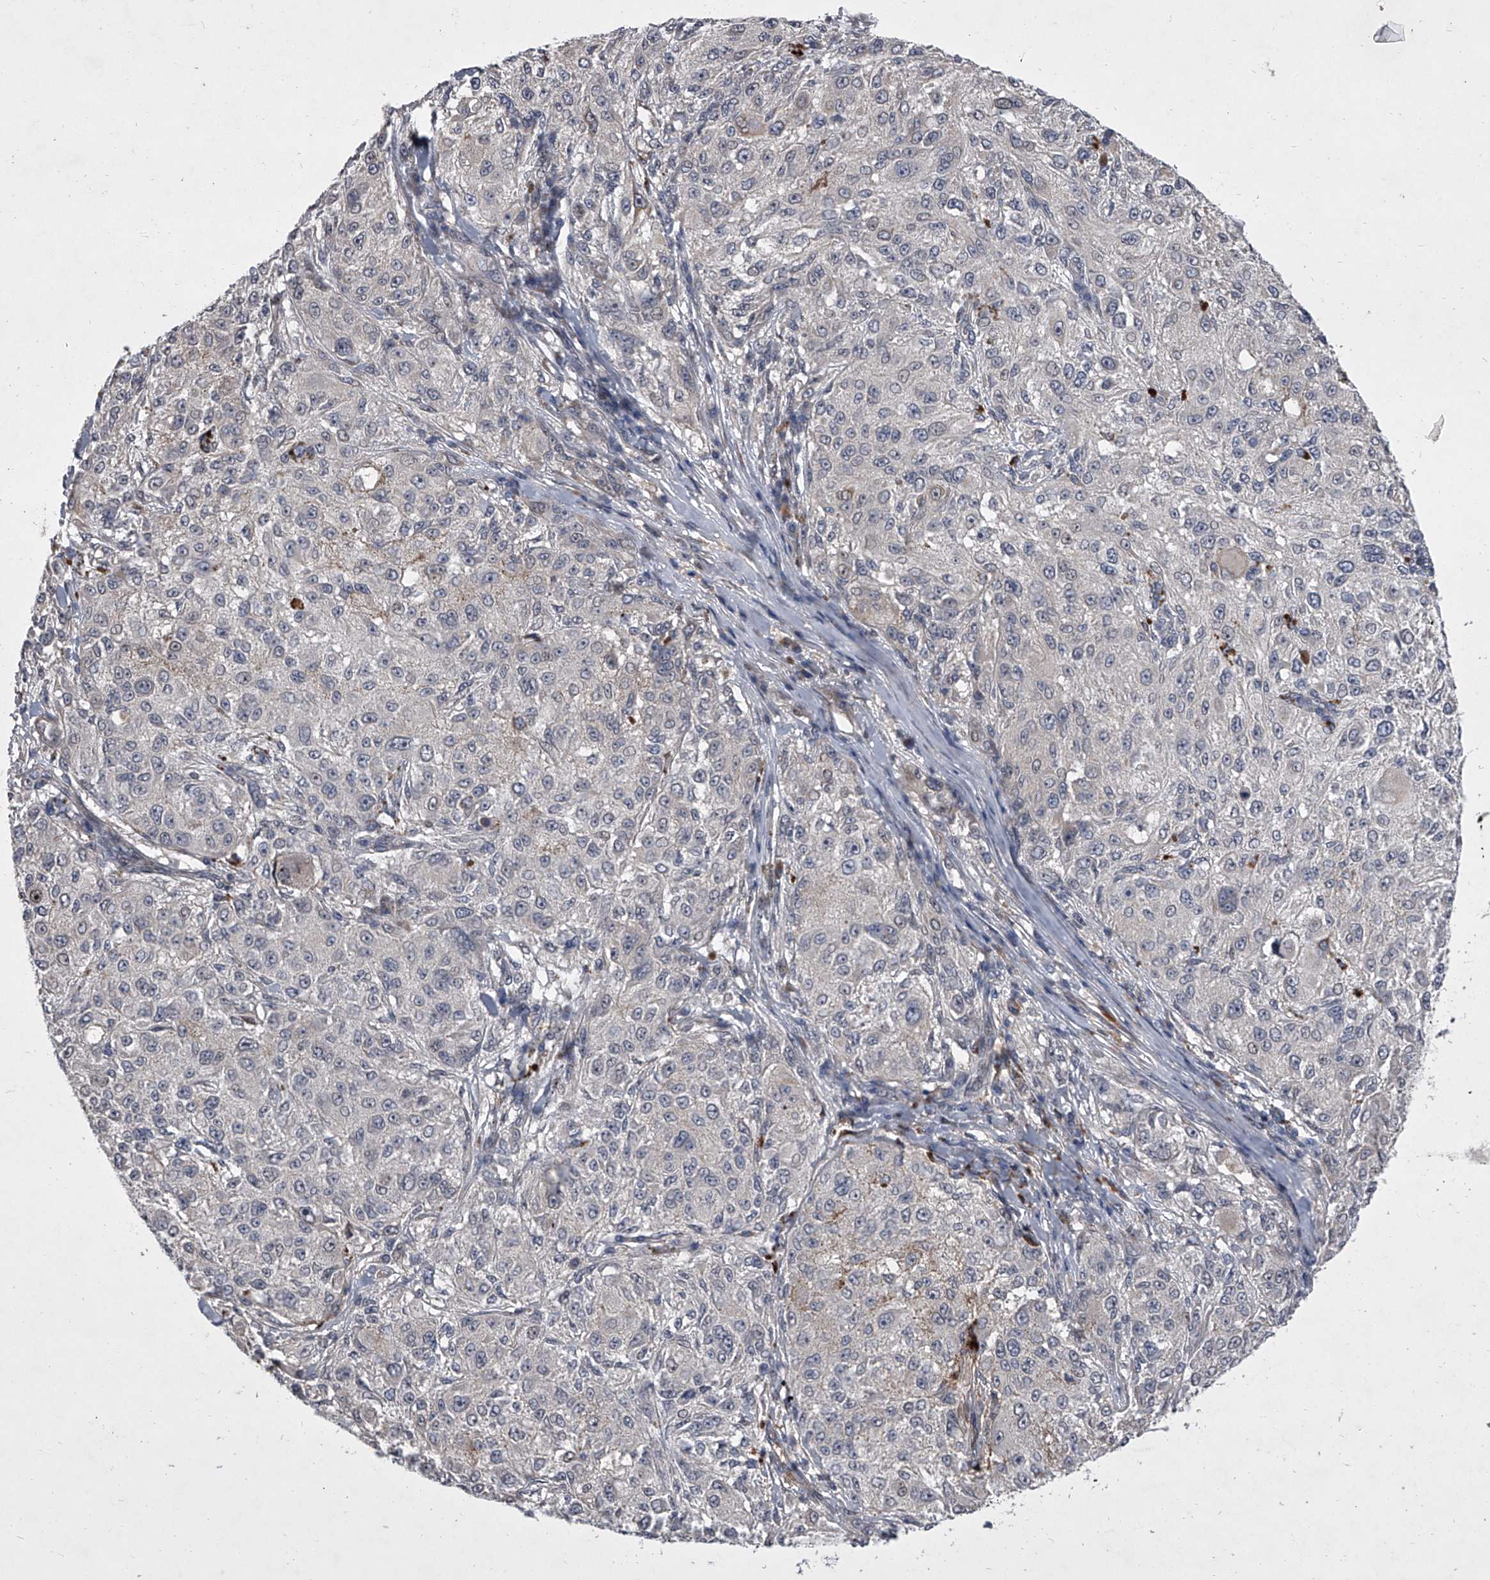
{"staining": {"intensity": "negative", "quantity": "none", "location": "none"}, "tissue": "melanoma", "cell_type": "Tumor cells", "image_type": "cancer", "snomed": [{"axis": "morphology", "description": "Necrosis, NOS"}, {"axis": "morphology", "description": "Malignant melanoma, NOS"}, {"axis": "topography", "description": "Skin"}], "caption": "Tumor cells show no significant protein expression in malignant melanoma.", "gene": "HEATR6", "patient": {"sex": "female", "age": 87}}